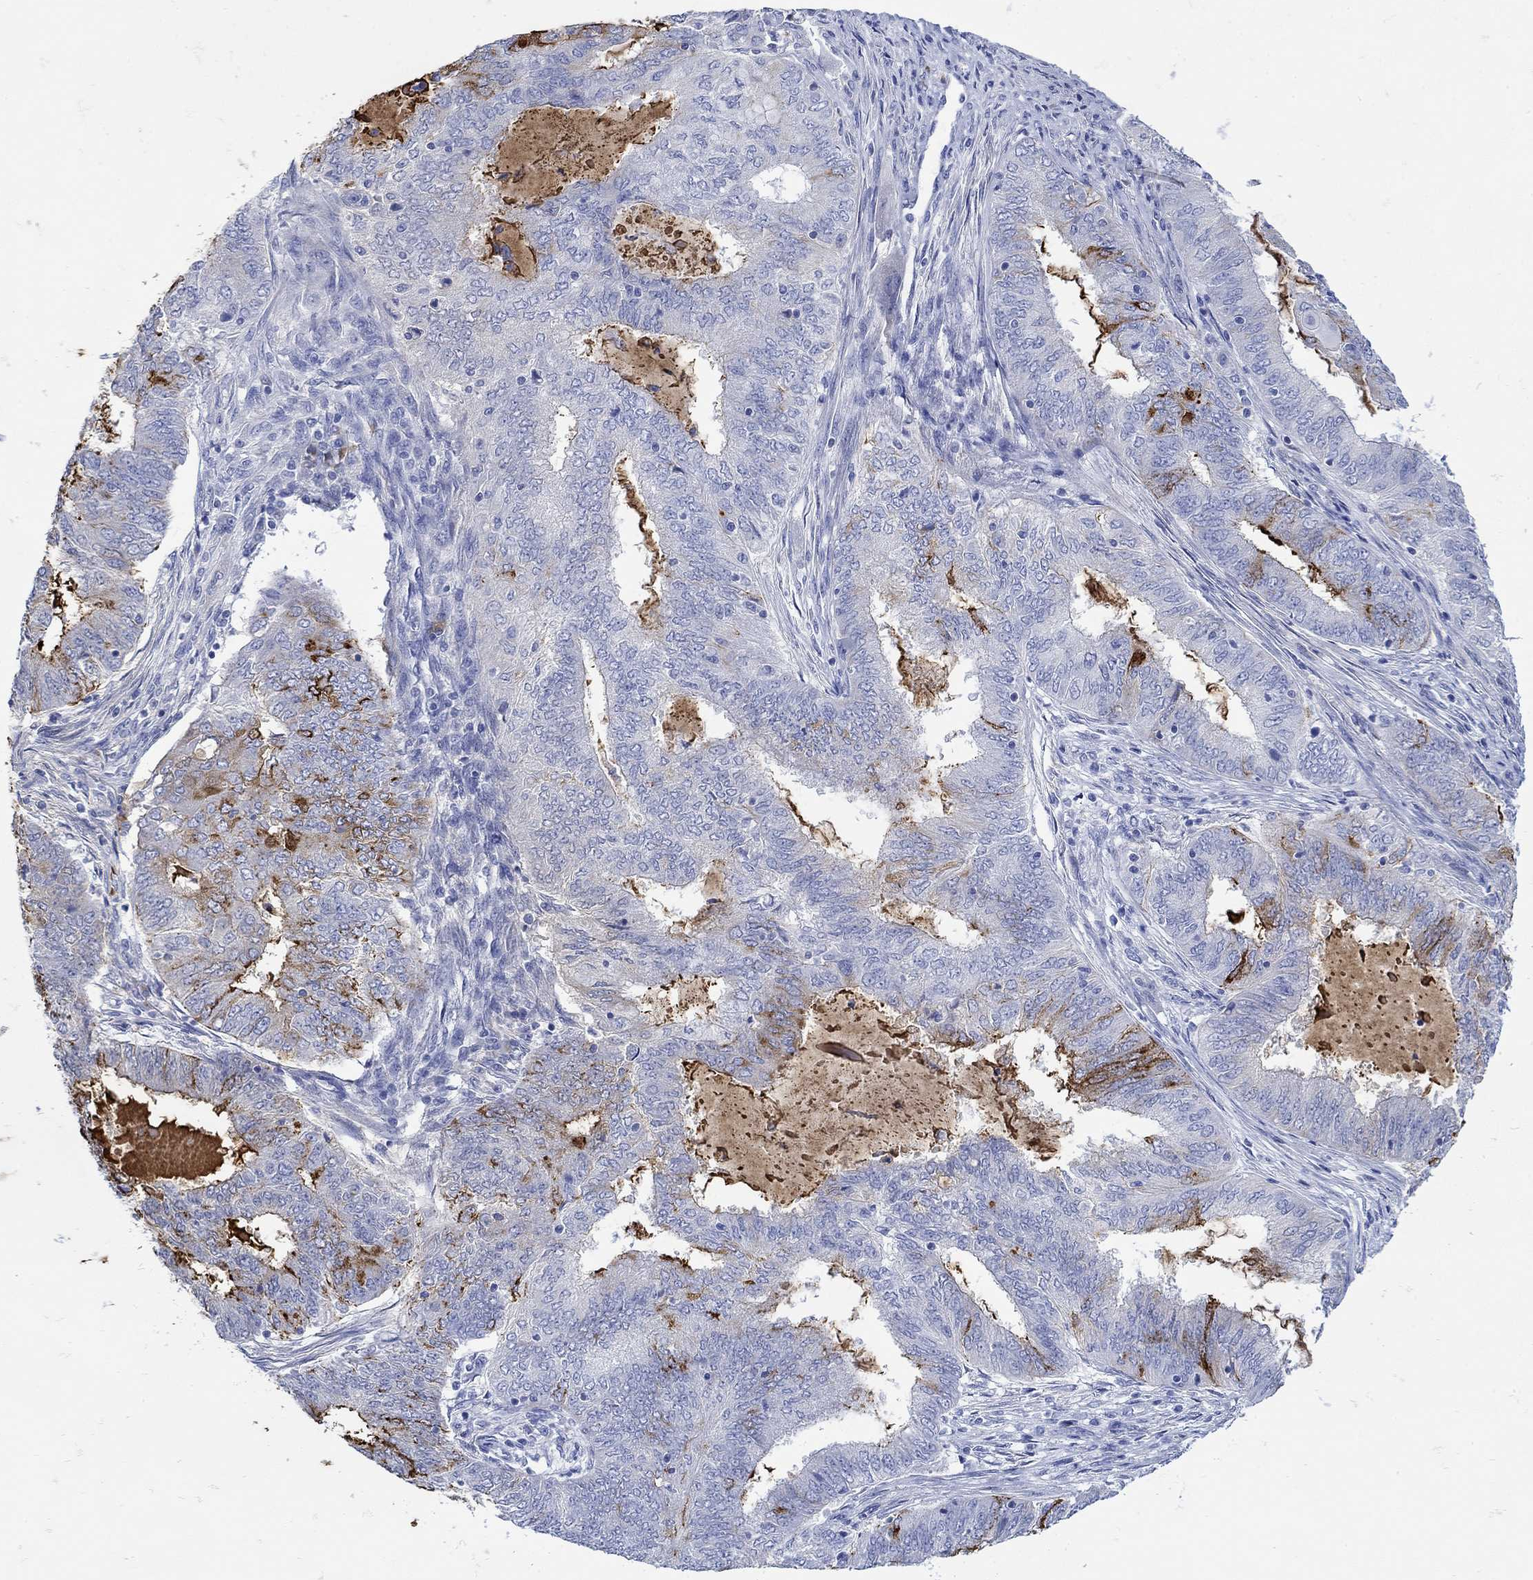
{"staining": {"intensity": "strong", "quantity": "25%-75%", "location": "cytoplasmic/membranous"}, "tissue": "endometrial cancer", "cell_type": "Tumor cells", "image_type": "cancer", "snomed": [{"axis": "morphology", "description": "Adenocarcinoma, NOS"}, {"axis": "topography", "description": "Endometrium"}], "caption": "Immunohistochemical staining of human endometrial cancer (adenocarcinoma) shows high levels of strong cytoplasmic/membranous expression in approximately 25%-75% of tumor cells.", "gene": "ANKMY1", "patient": {"sex": "female", "age": 62}}